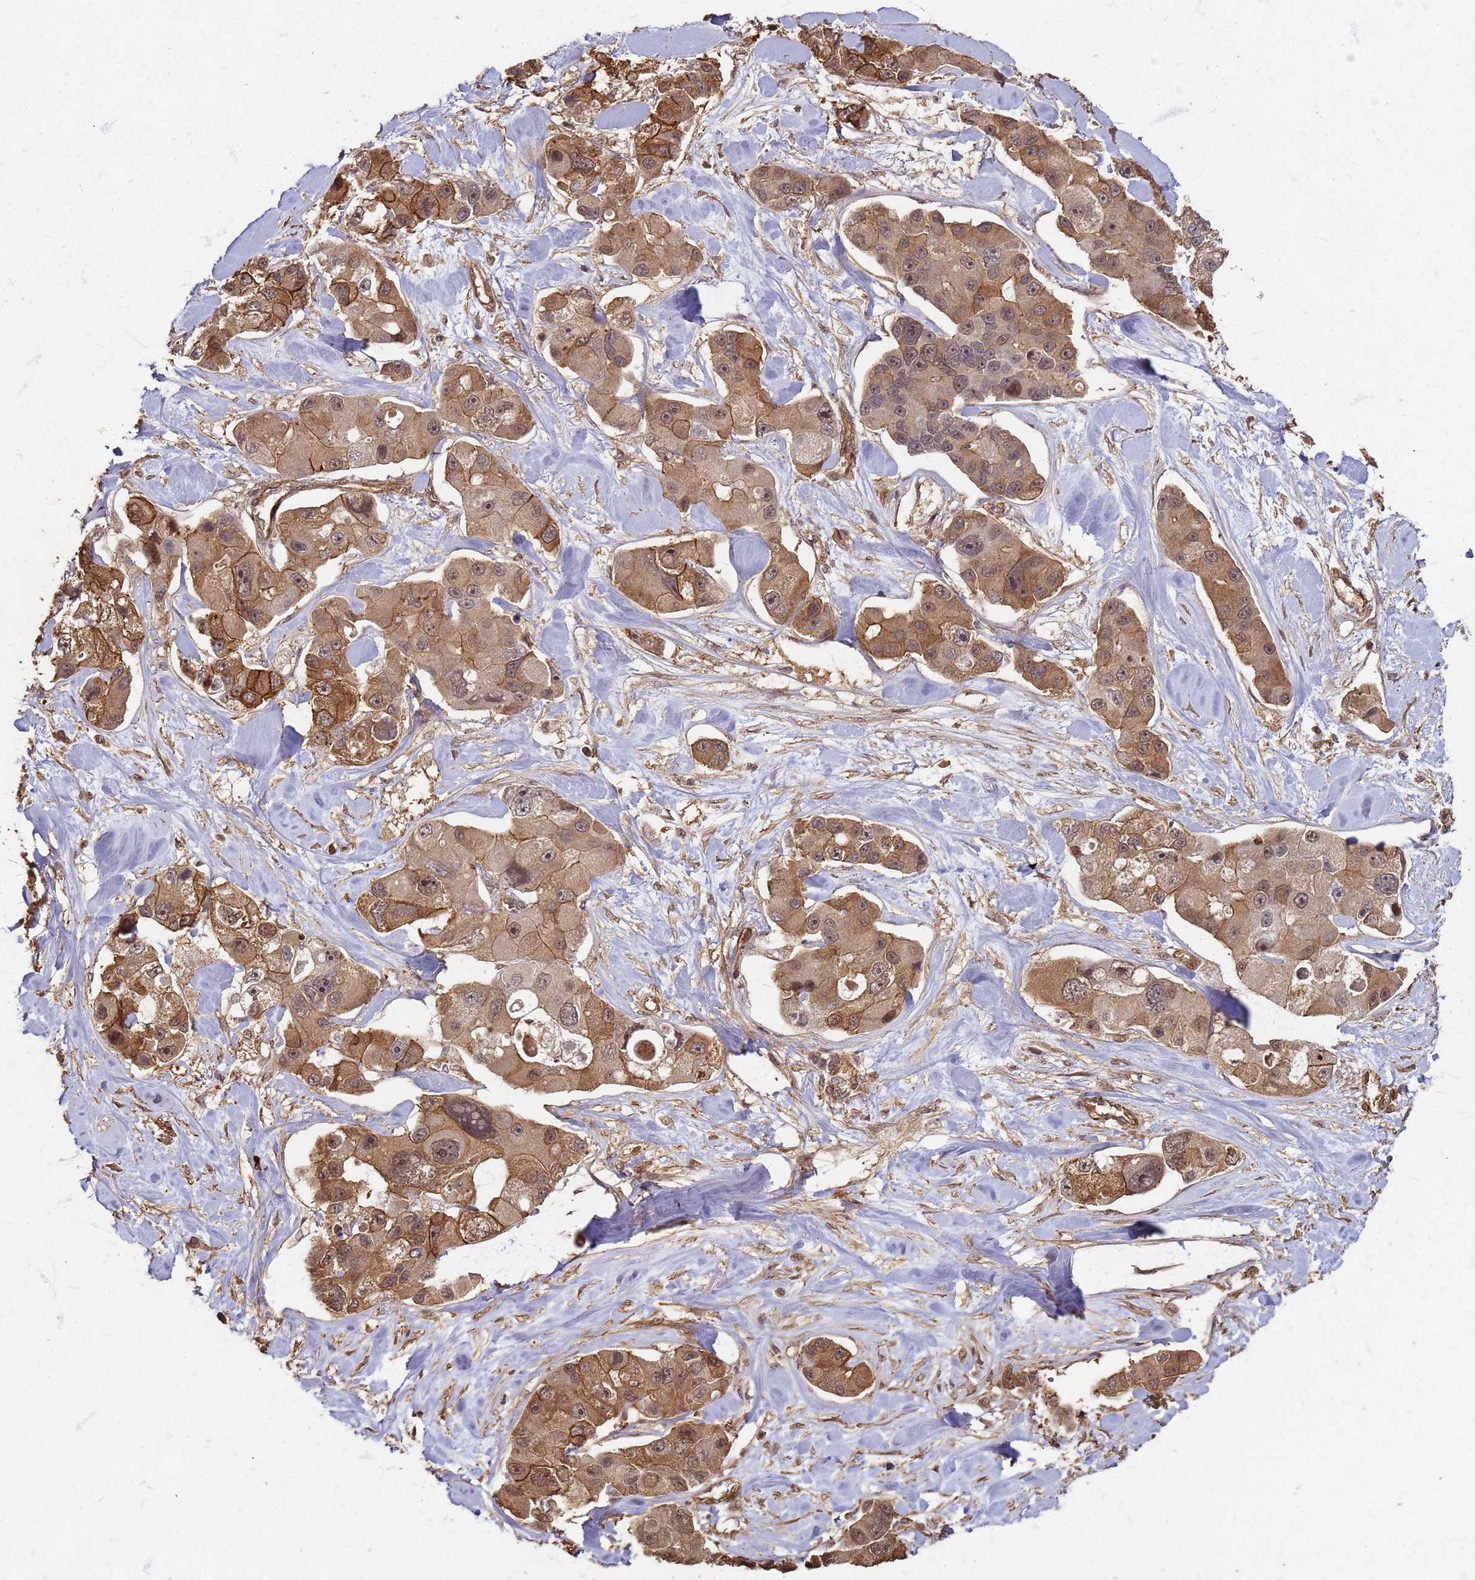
{"staining": {"intensity": "moderate", "quantity": ">75%", "location": "cytoplasmic/membranous,nuclear"}, "tissue": "lung cancer", "cell_type": "Tumor cells", "image_type": "cancer", "snomed": [{"axis": "morphology", "description": "Adenocarcinoma, NOS"}, {"axis": "topography", "description": "Lung"}], "caption": "Immunohistochemistry of human lung adenocarcinoma reveals medium levels of moderate cytoplasmic/membranous and nuclear expression in about >75% of tumor cells.", "gene": "KIF26A", "patient": {"sex": "female", "age": 54}}